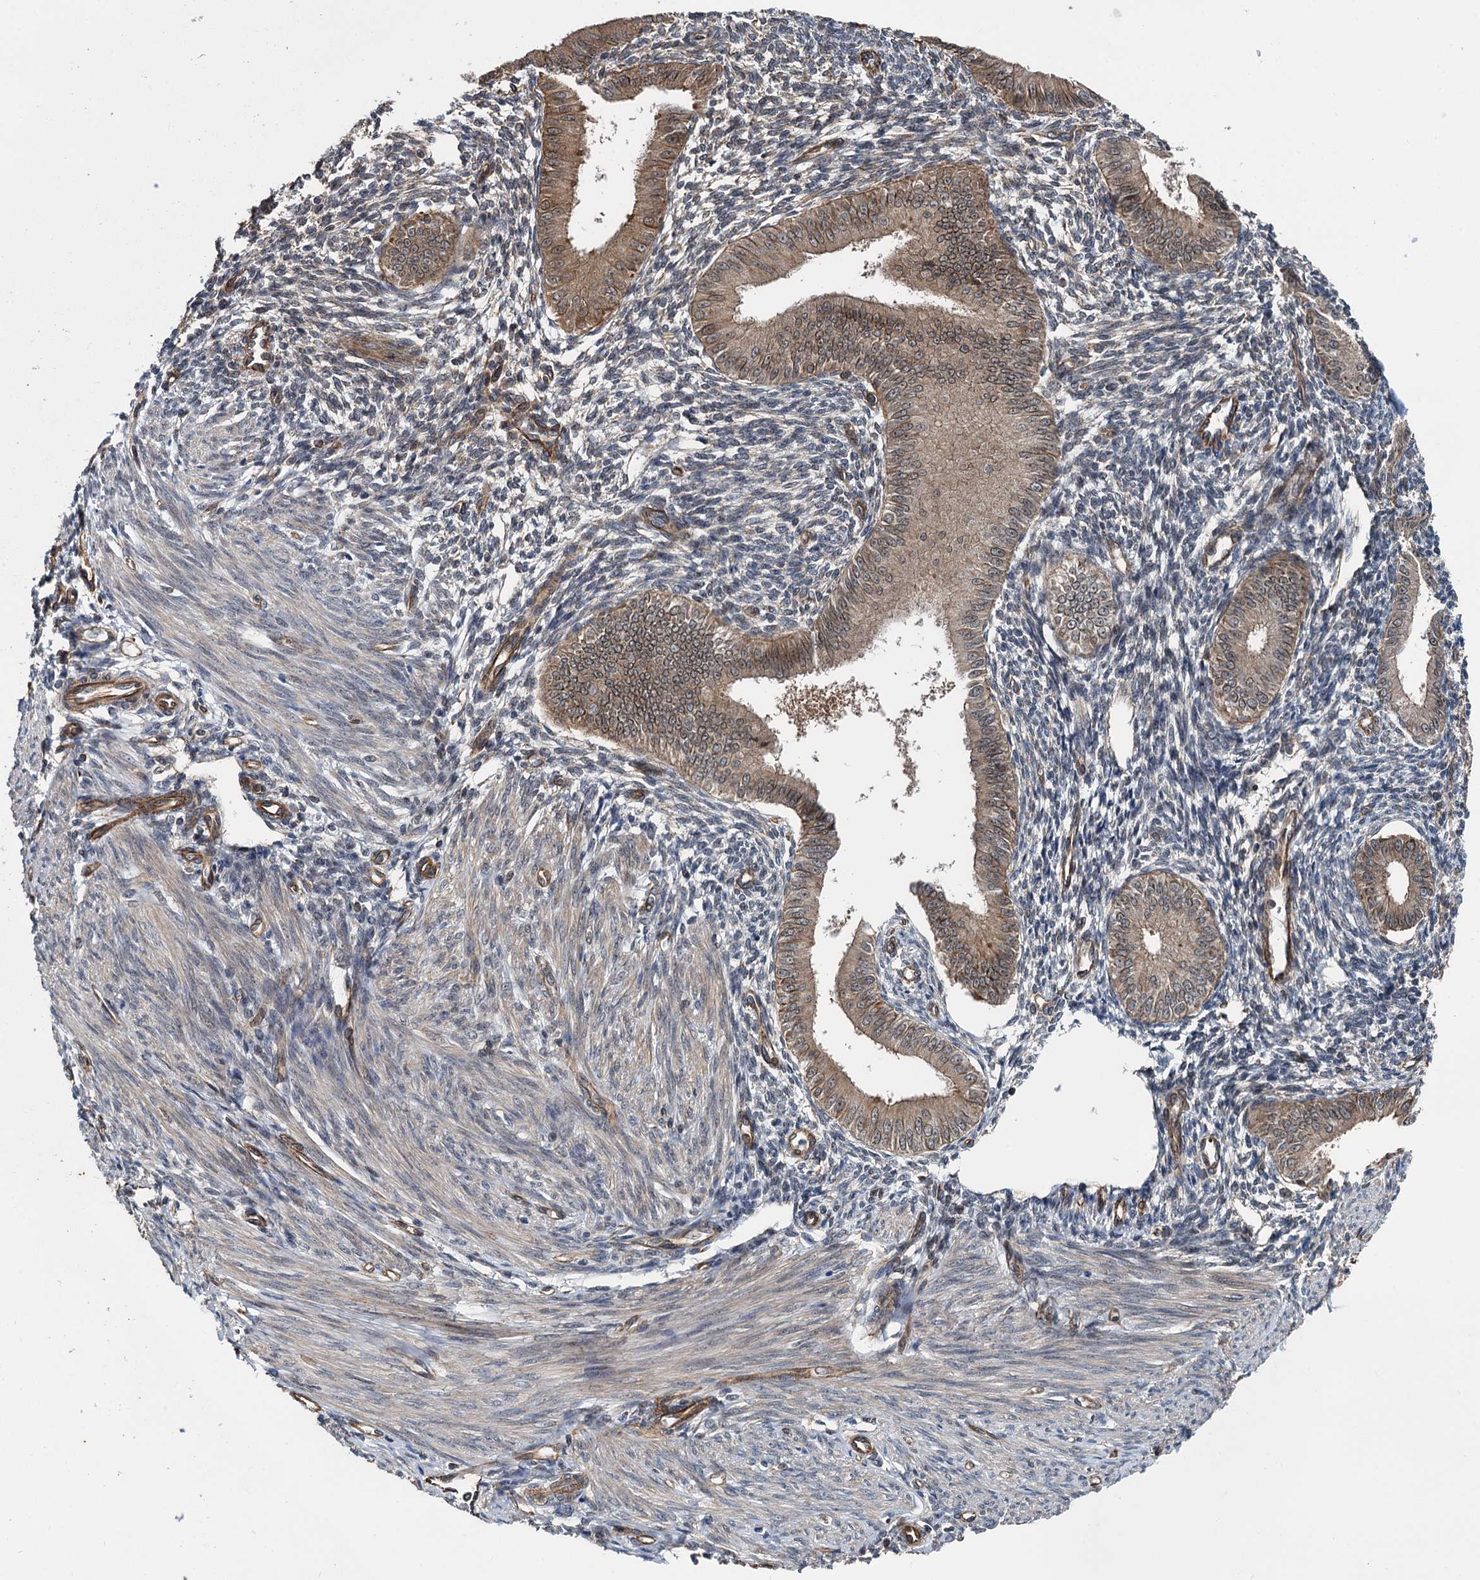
{"staining": {"intensity": "negative", "quantity": "none", "location": "none"}, "tissue": "endometrium", "cell_type": "Cells in endometrial stroma", "image_type": "normal", "snomed": [{"axis": "morphology", "description": "Normal tissue, NOS"}, {"axis": "topography", "description": "Uterus"}, {"axis": "topography", "description": "Endometrium"}], "caption": "The histopathology image shows no staining of cells in endometrial stroma in unremarkable endometrium.", "gene": "ZFYVE19", "patient": {"sex": "female", "age": 48}}